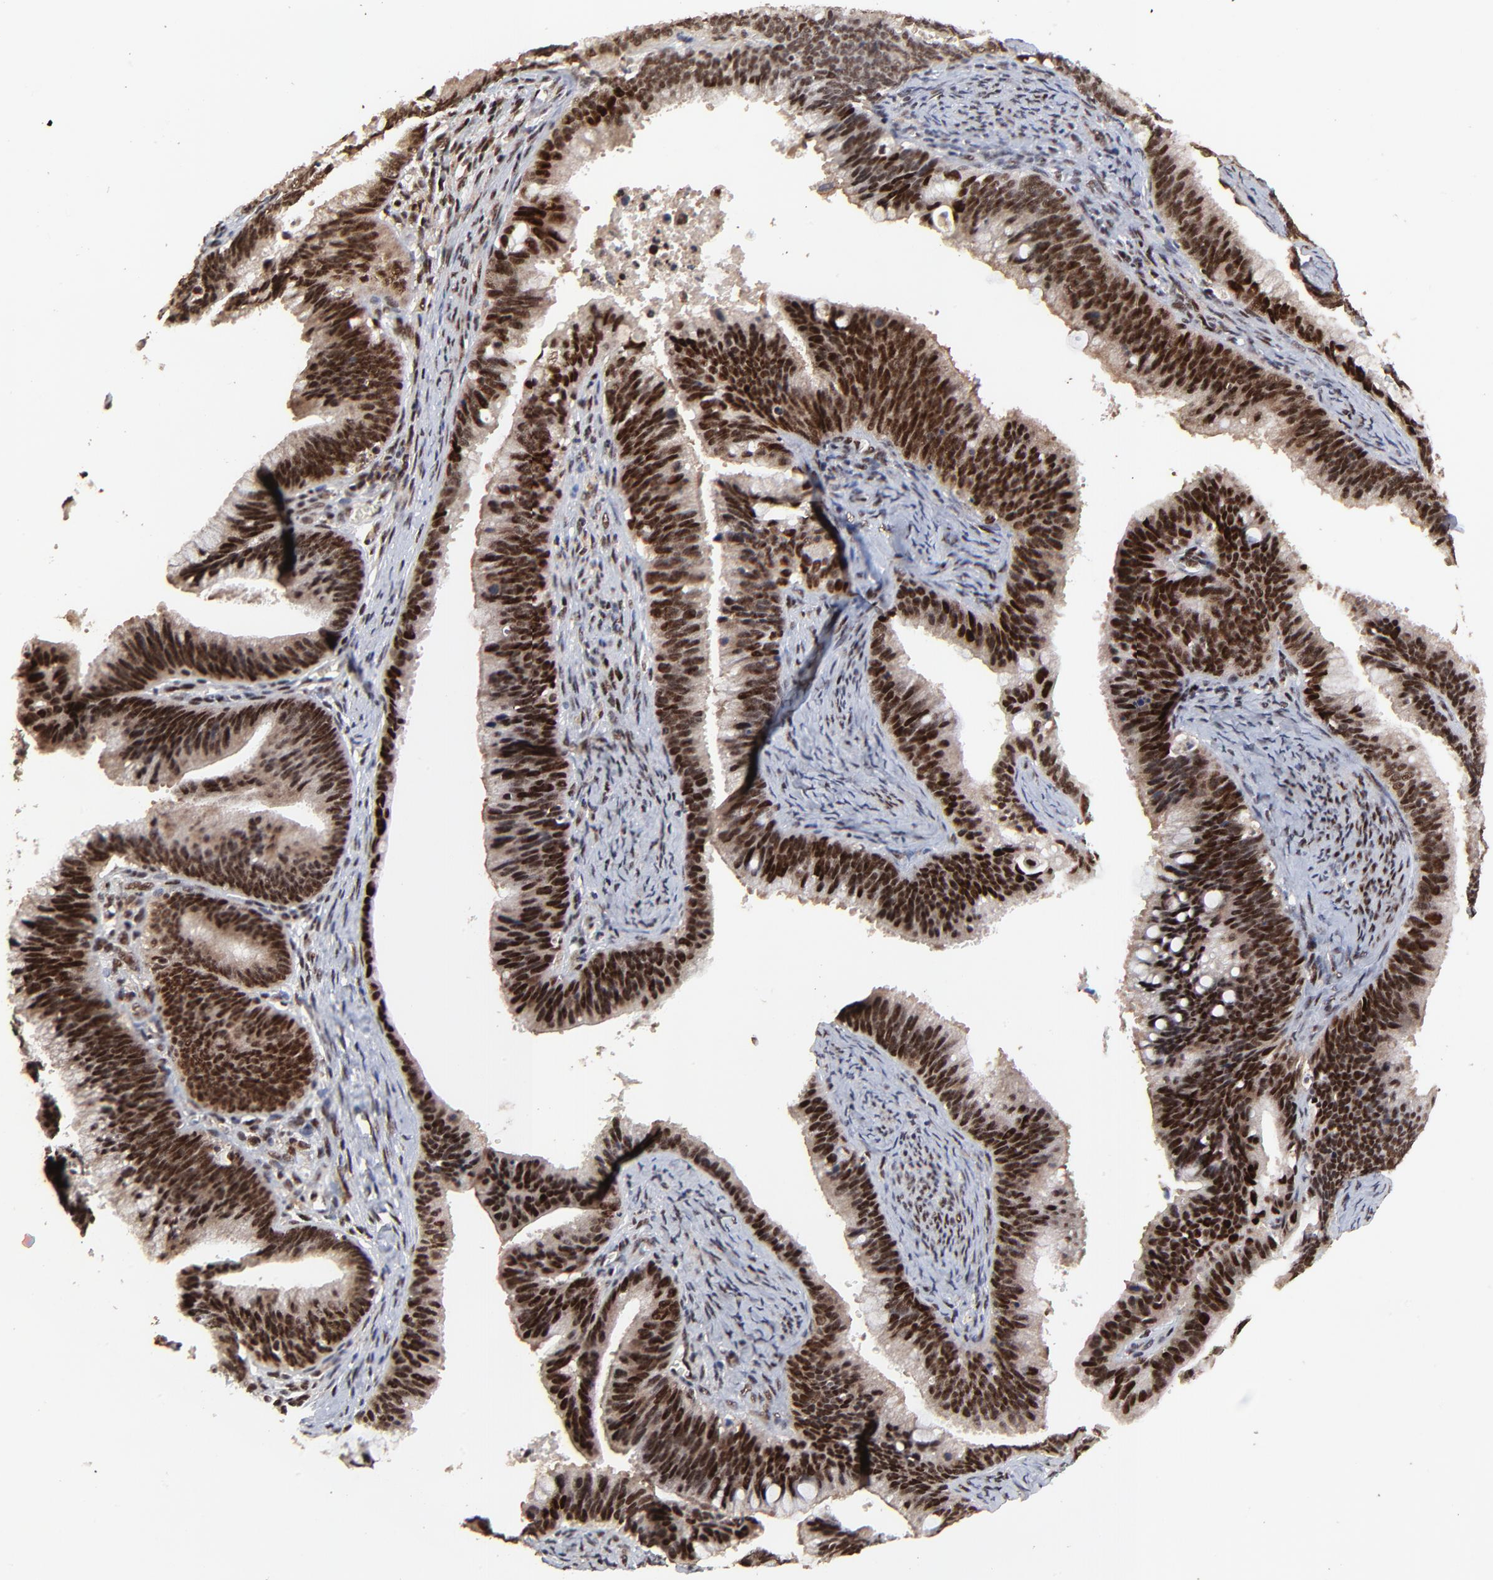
{"staining": {"intensity": "strong", "quantity": ">75%", "location": "nuclear"}, "tissue": "cervical cancer", "cell_type": "Tumor cells", "image_type": "cancer", "snomed": [{"axis": "morphology", "description": "Adenocarcinoma, NOS"}, {"axis": "topography", "description": "Cervix"}], "caption": "A high amount of strong nuclear positivity is appreciated in approximately >75% of tumor cells in cervical adenocarcinoma tissue.", "gene": "RBM22", "patient": {"sex": "female", "age": 47}}